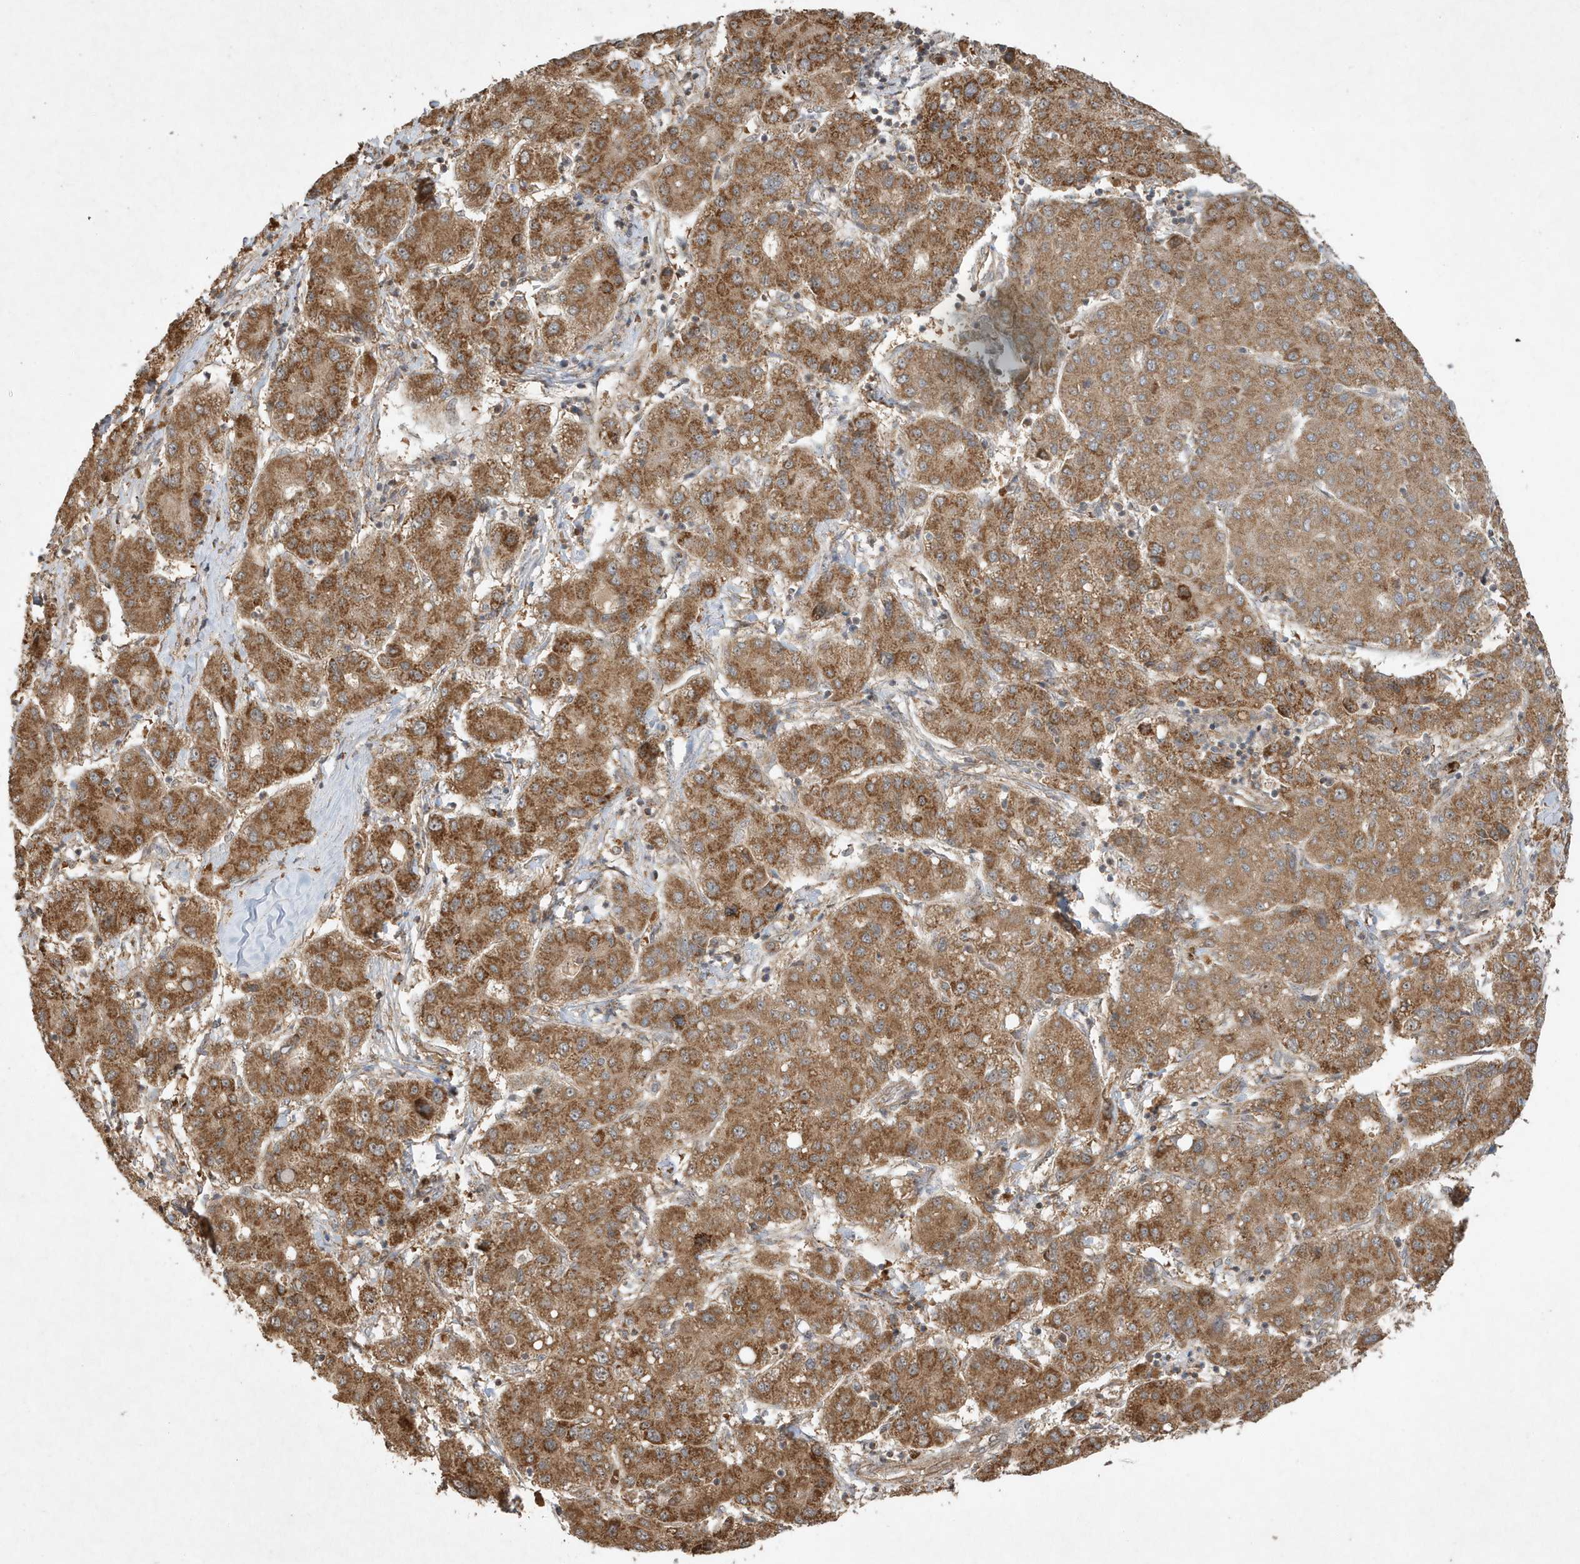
{"staining": {"intensity": "strong", "quantity": ">75%", "location": "cytoplasmic/membranous"}, "tissue": "liver cancer", "cell_type": "Tumor cells", "image_type": "cancer", "snomed": [{"axis": "morphology", "description": "Carcinoma, Hepatocellular, NOS"}, {"axis": "topography", "description": "Liver"}], "caption": "About >75% of tumor cells in human liver cancer display strong cytoplasmic/membranous protein positivity as visualized by brown immunohistochemical staining.", "gene": "ABCB9", "patient": {"sex": "male", "age": 65}}